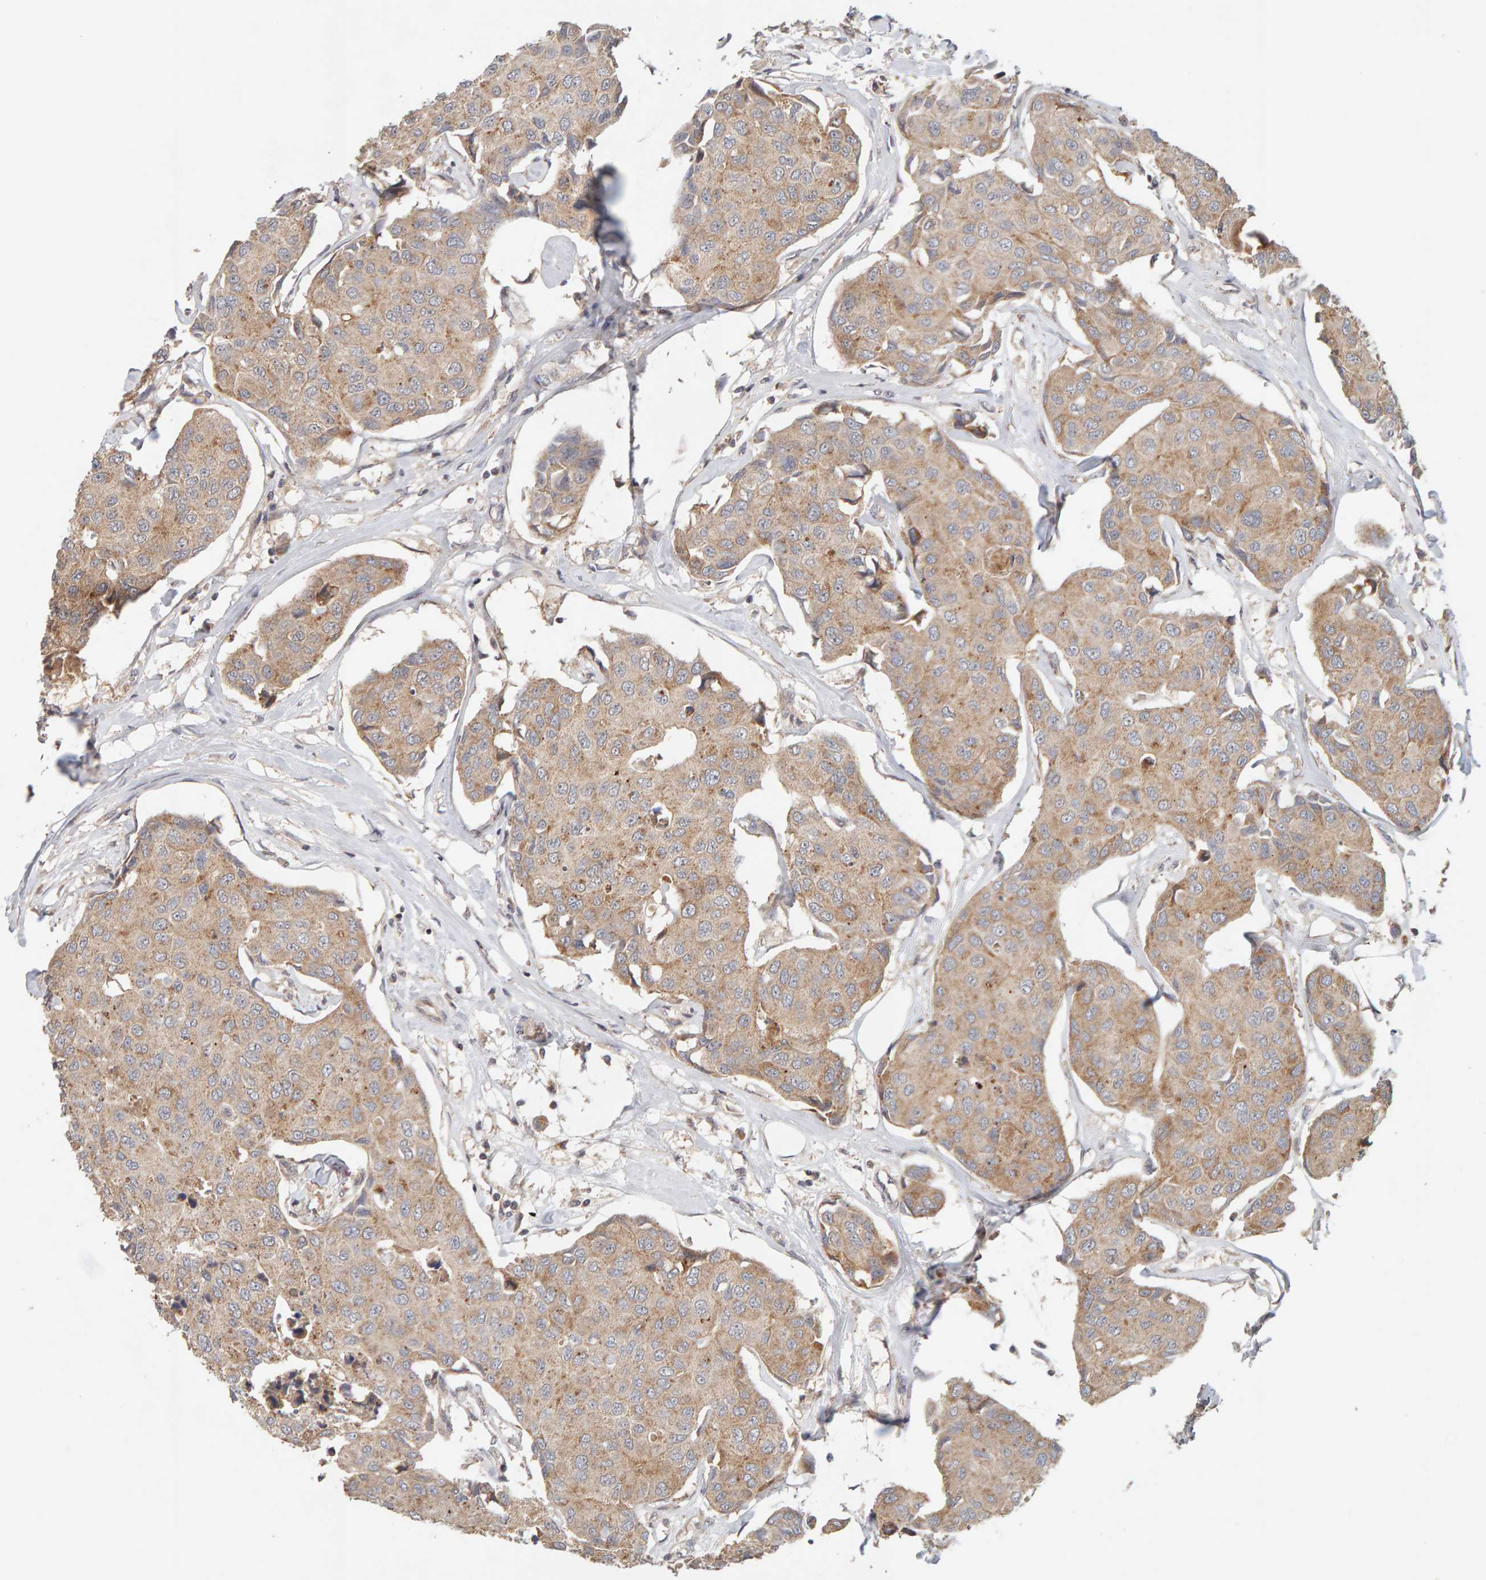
{"staining": {"intensity": "weak", "quantity": ">75%", "location": "cytoplasmic/membranous"}, "tissue": "breast cancer", "cell_type": "Tumor cells", "image_type": "cancer", "snomed": [{"axis": "morphology", "description": "Duct carcinoma"}, {"axis": "topography", "description": "Breast"}], "caption": "Immunohistochemical staining of invasive ductal carcinoma (breast) demonstrates low levels of weak cytoplasmic/membranous protein expression in approximately >75% of tumor cells.", "gene": "DNAJC7", "patient": {"sex": "female", "age": 80}}